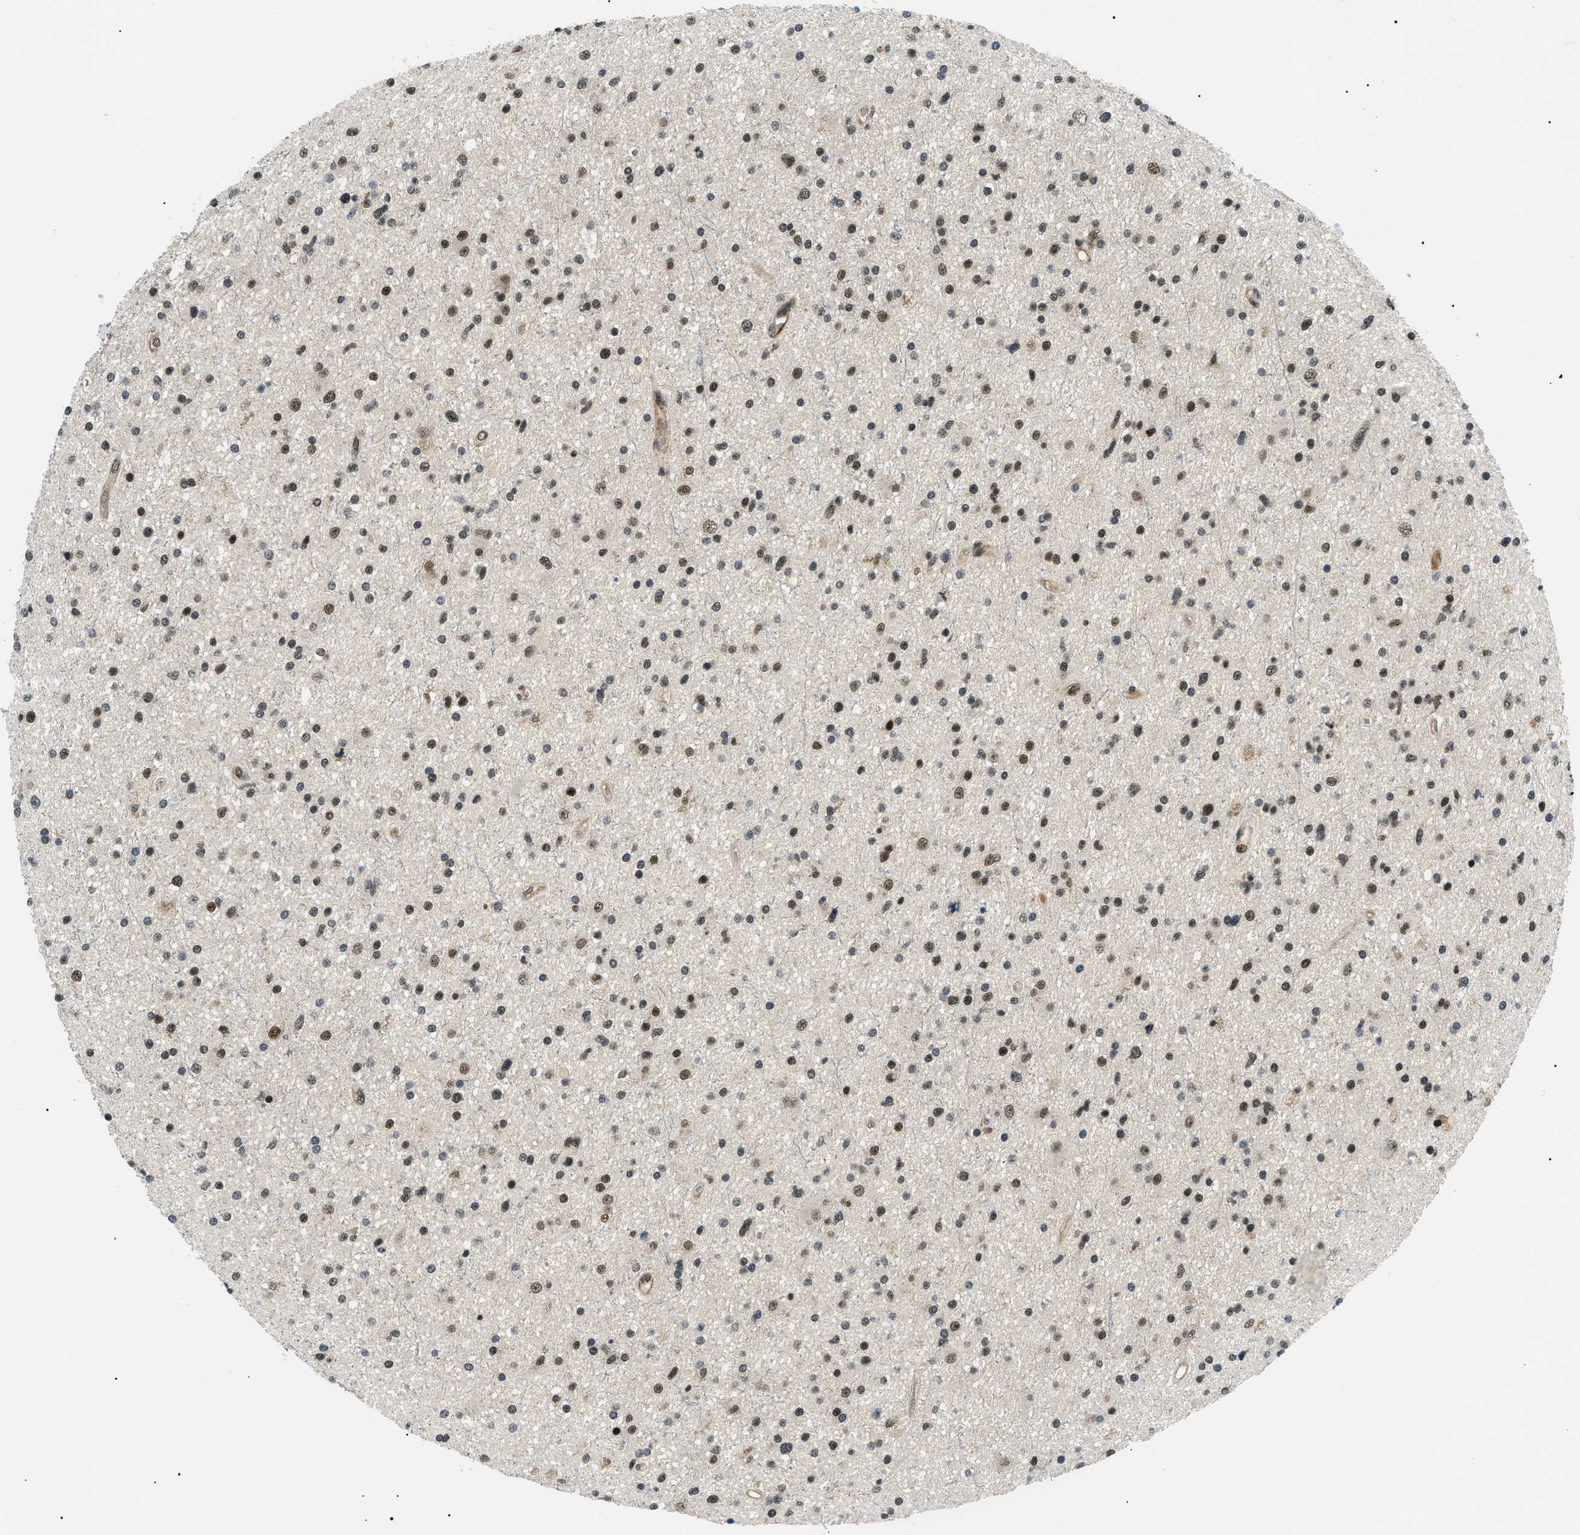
{"staining": {"intensity": "strong", "quantity": ">75%", "location": "nuclear"}, "tissue": "glioma", "cell_type": "Tumor cells", "image_type": "cancer", "snomed": [{"axis": "morphology", "description": "Glioma, malignant, High grade"}, {"axis": "topography", "description": "Brain"}], "caption": "Glioma tissue shows strong nuclear positivity in about >75% of tumor cells, visualized by immunohistochemistry.", "gene": "RBM15", "patient": {"sex": "male", "age": 33}}